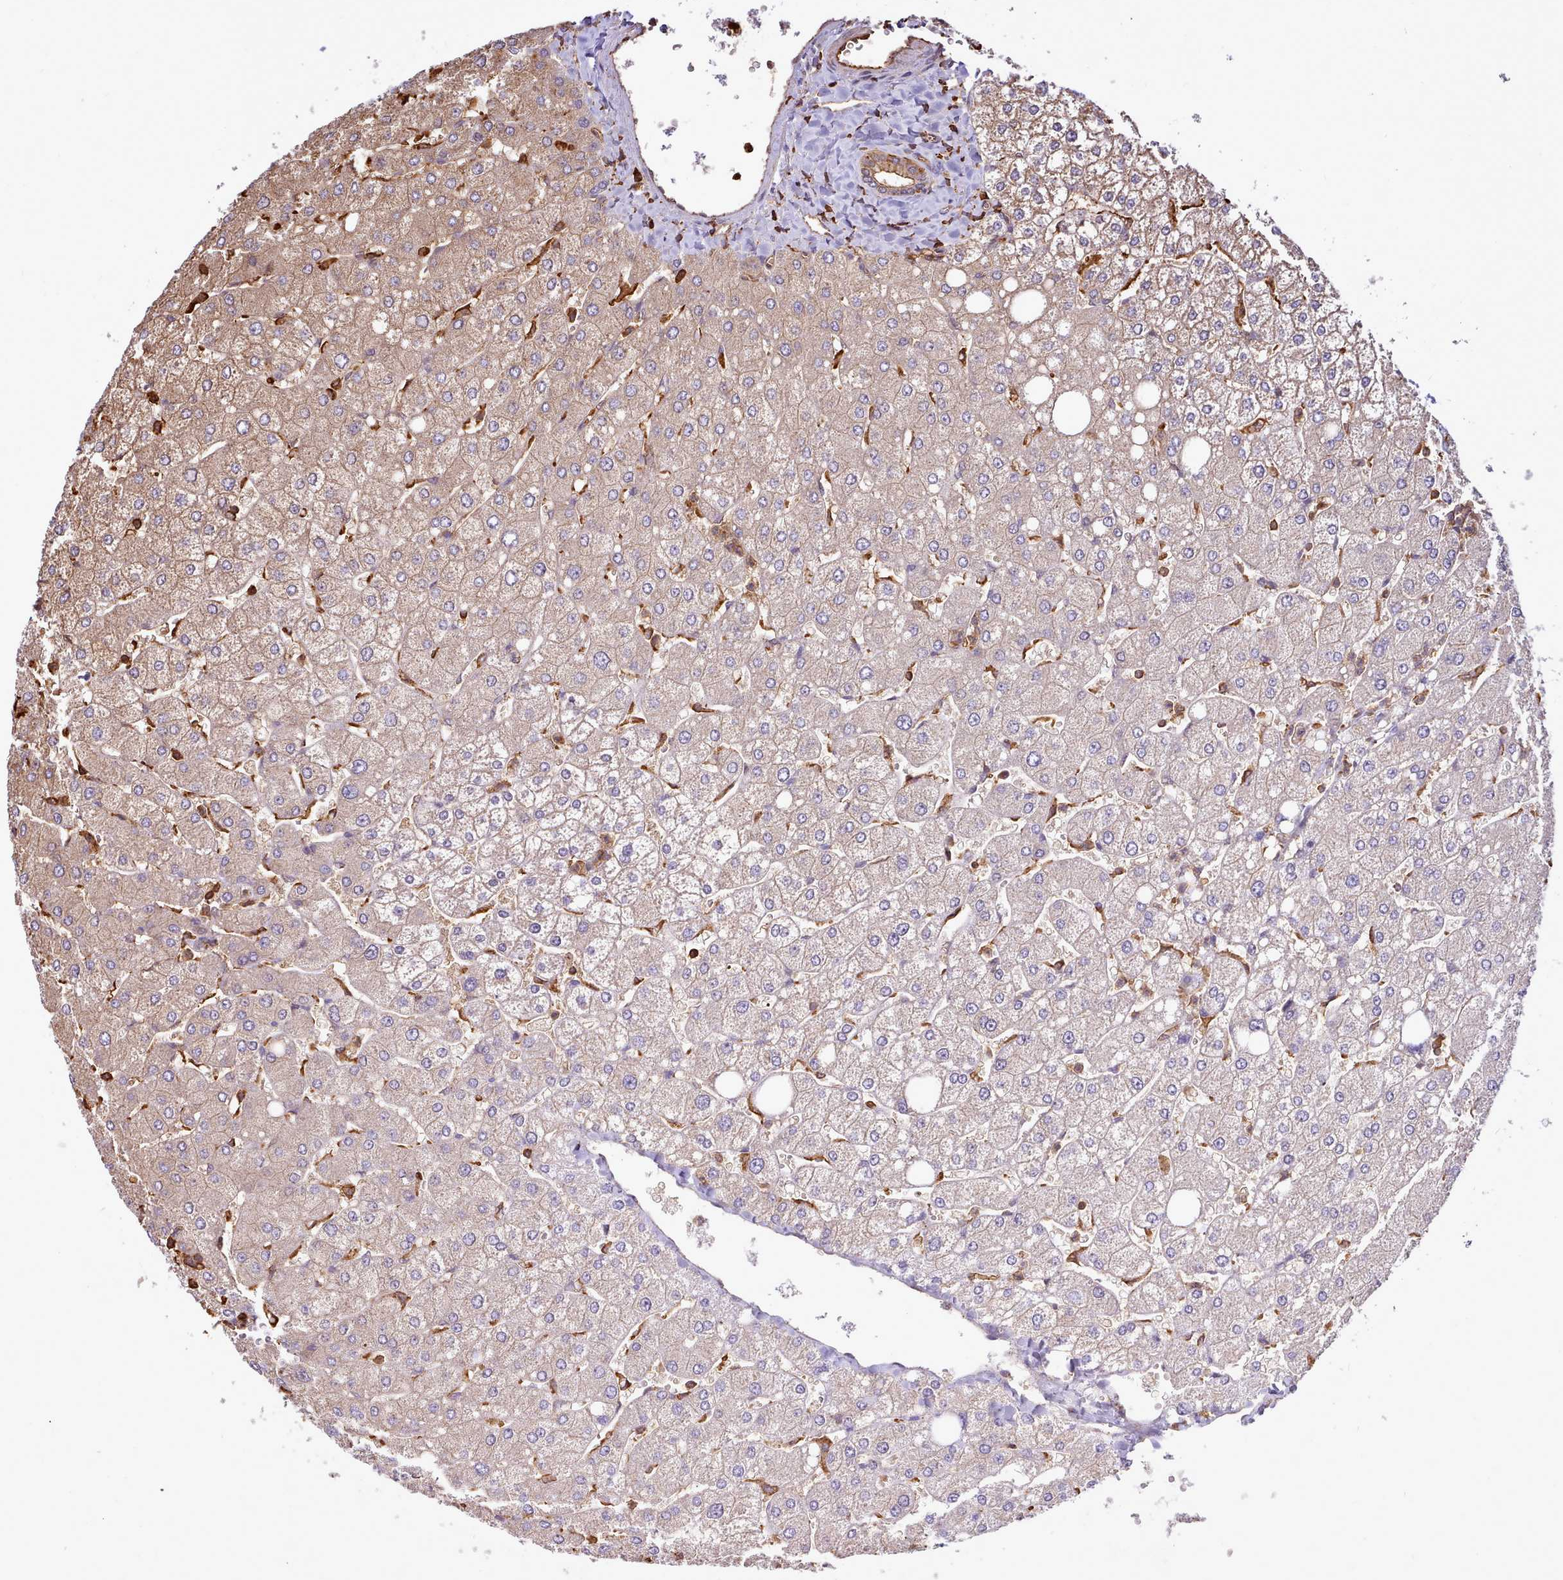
{"staining": {"intensity": "weak", "quantity": "25%-75%", "location": "cytoplasmic/membranous"}, "tissue": "liver", "cell_type": "Cholangiocytes", "image_type": "normal", "snomed": [{"axis": "morphology", "description": "Normal tissue, NOS"}, {"axis": "topography", "description": "Liver"}], "caption": "Immunohistochemical staining of normal human liver displays 25%-75% levels of weak cytoplasmic/membranous protein positivity in approximately 25%-75% of cholangiocytes. Nuclei are stained in blue.", "gene": "CAPZA1", "patient": {"sex": "male", "age": 55}}